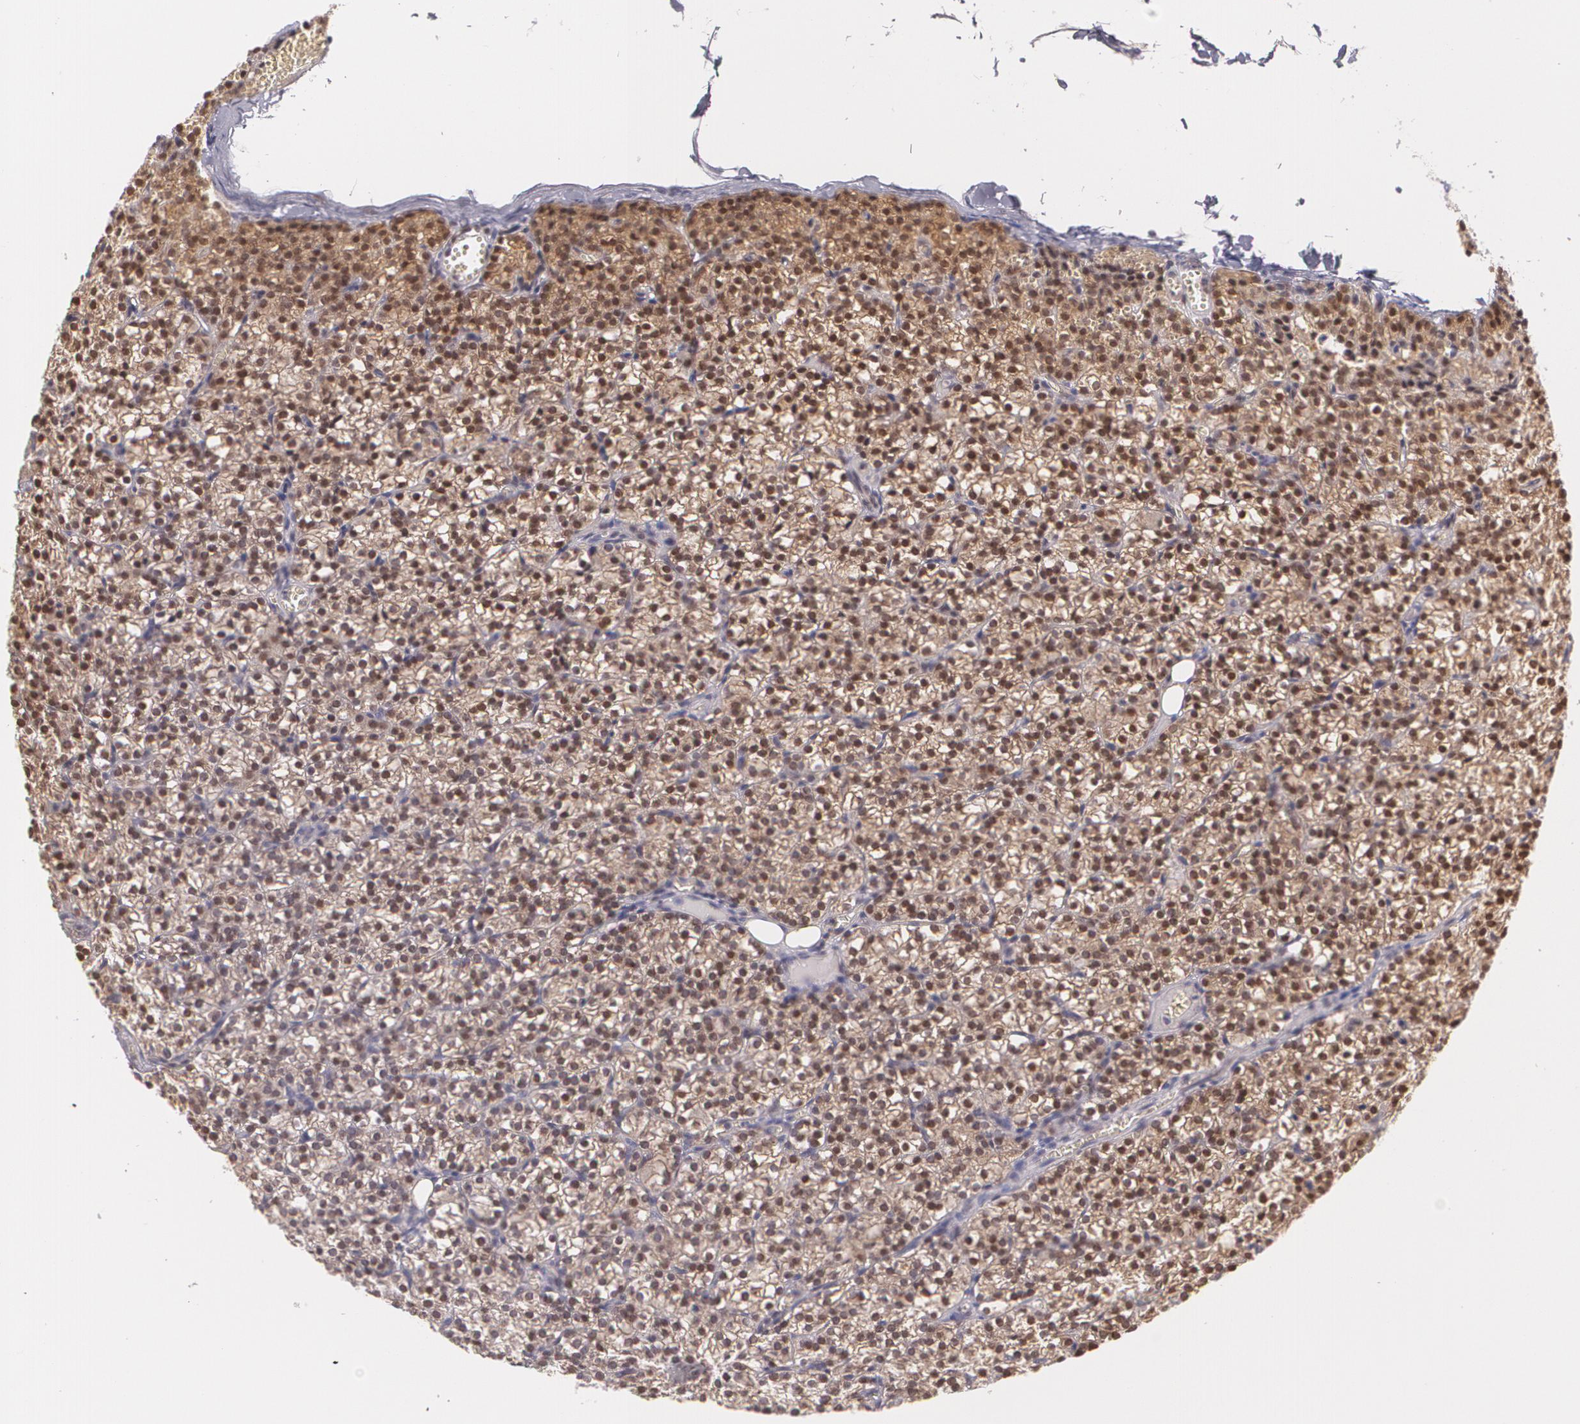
{"staining": {"intensity": "moderate", "quantity": ">75%", "location": "cytoplasmic/membranous,nuclear"}, "tissue": "parathyroid gland", "cell_type": "Glandular cells", "image_type": "normal", "snomed": [{"axis": "morphology", "description": "Normal tissue, NOS"}, {"axis": "topography", "description": "Parathyroid gland"}], "caption": "High-power microscopy captured an immunohistochemistry image of benign parathyroid gland, revealing moderate cytoplasmic/membranous,nuclear positivity in about >75% of glandular cells.", "gene": "CUL2", "patient": {"sex": "female", "age": 17}}